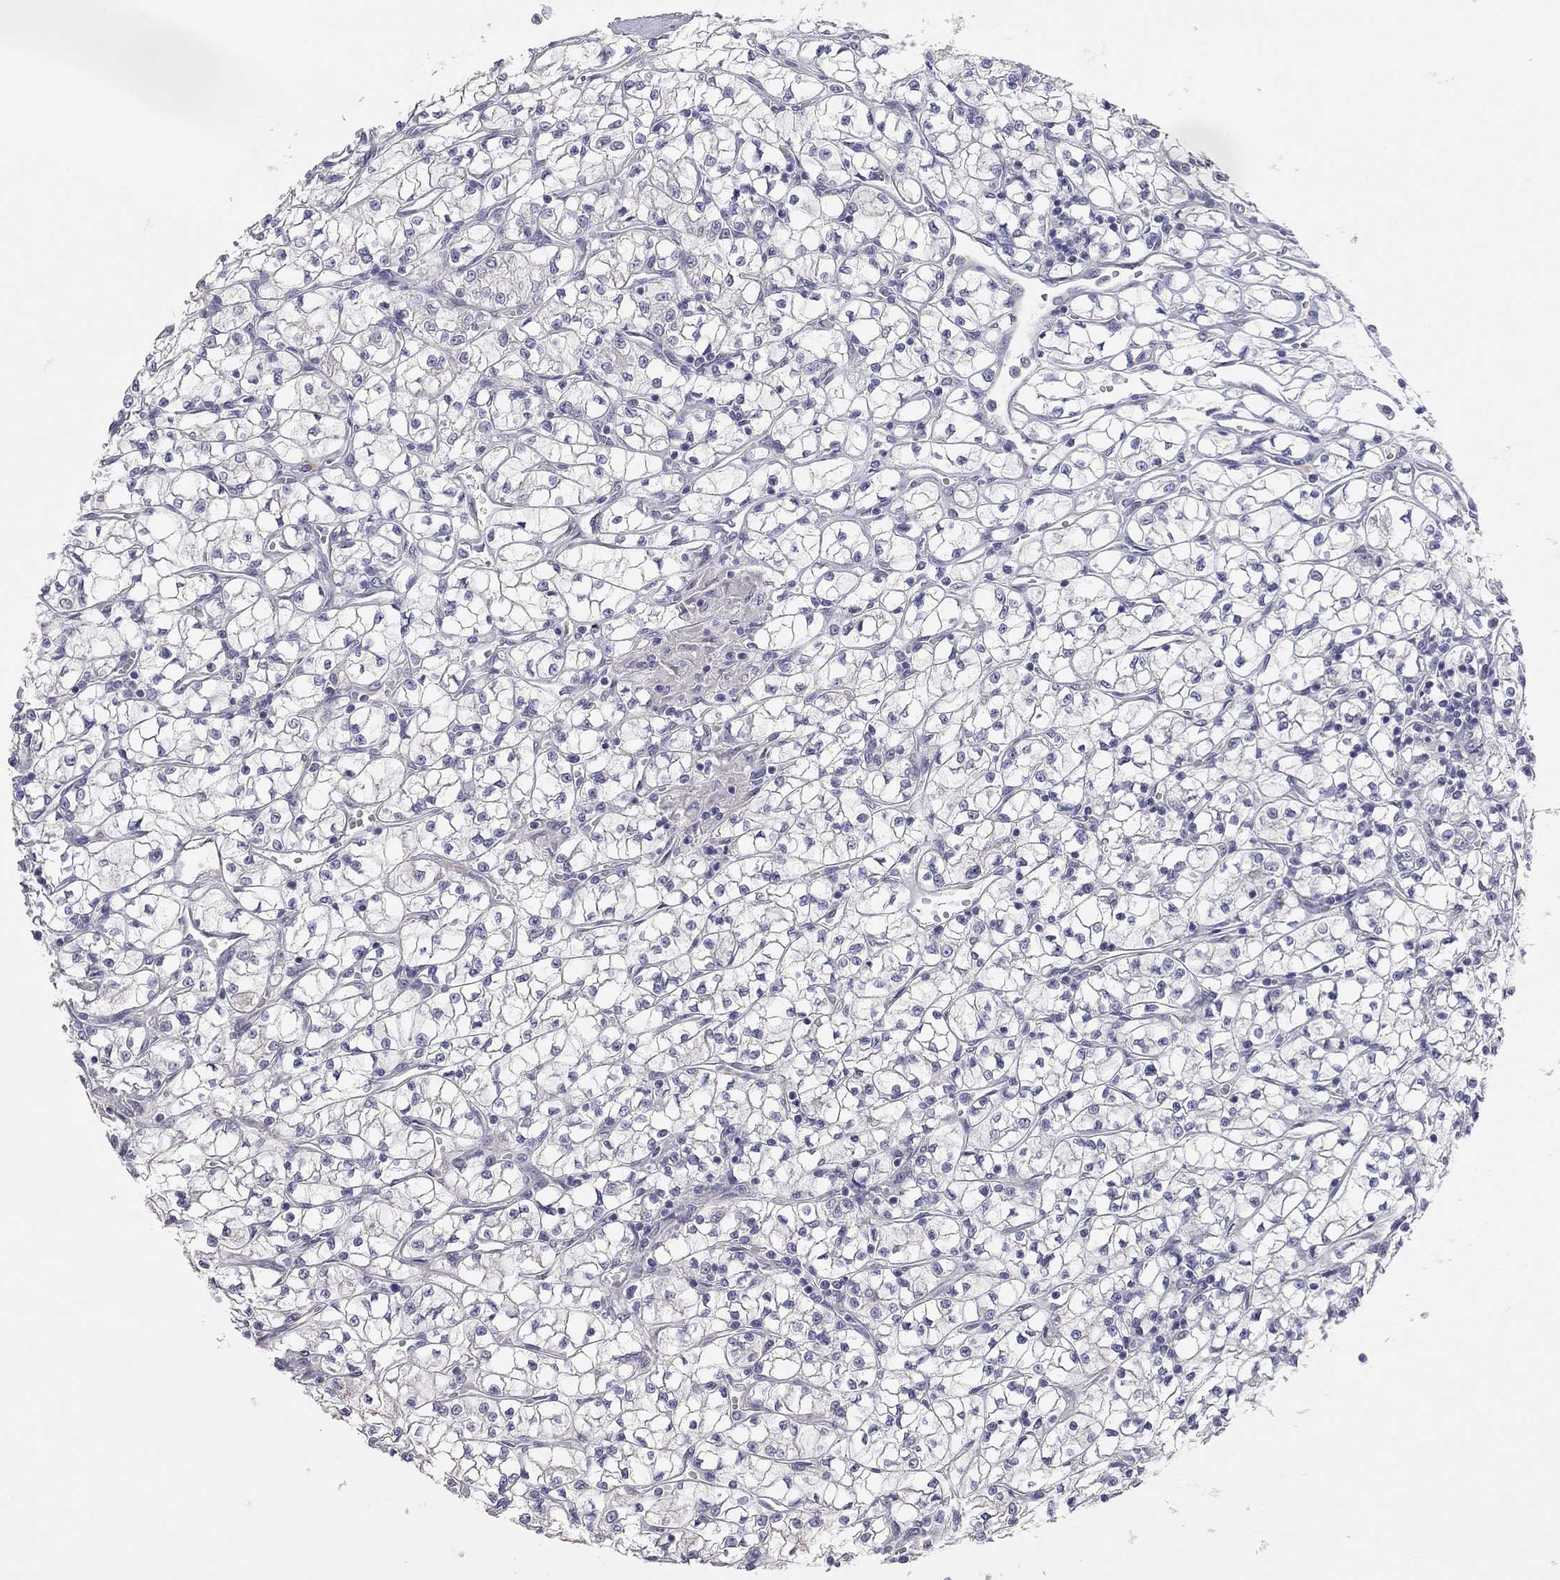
{"staining": {"intensity": "negative", "quantity": "none", "location": "none"}, "tissue": "renal cancer", "cell_type": "Tumor cells", "image_type": "cancer", "snomed": [{"axis": "morphology", "description": "Adenocarcinoma, NOS"}, {"axis": "topography", "description": "Kidney"}], "caption": "There is no significant positivity in tumor cells of adenocarcinoma (renal).", "gene": "KCNB1", "patient": {"sex": "female", "age": 64}}